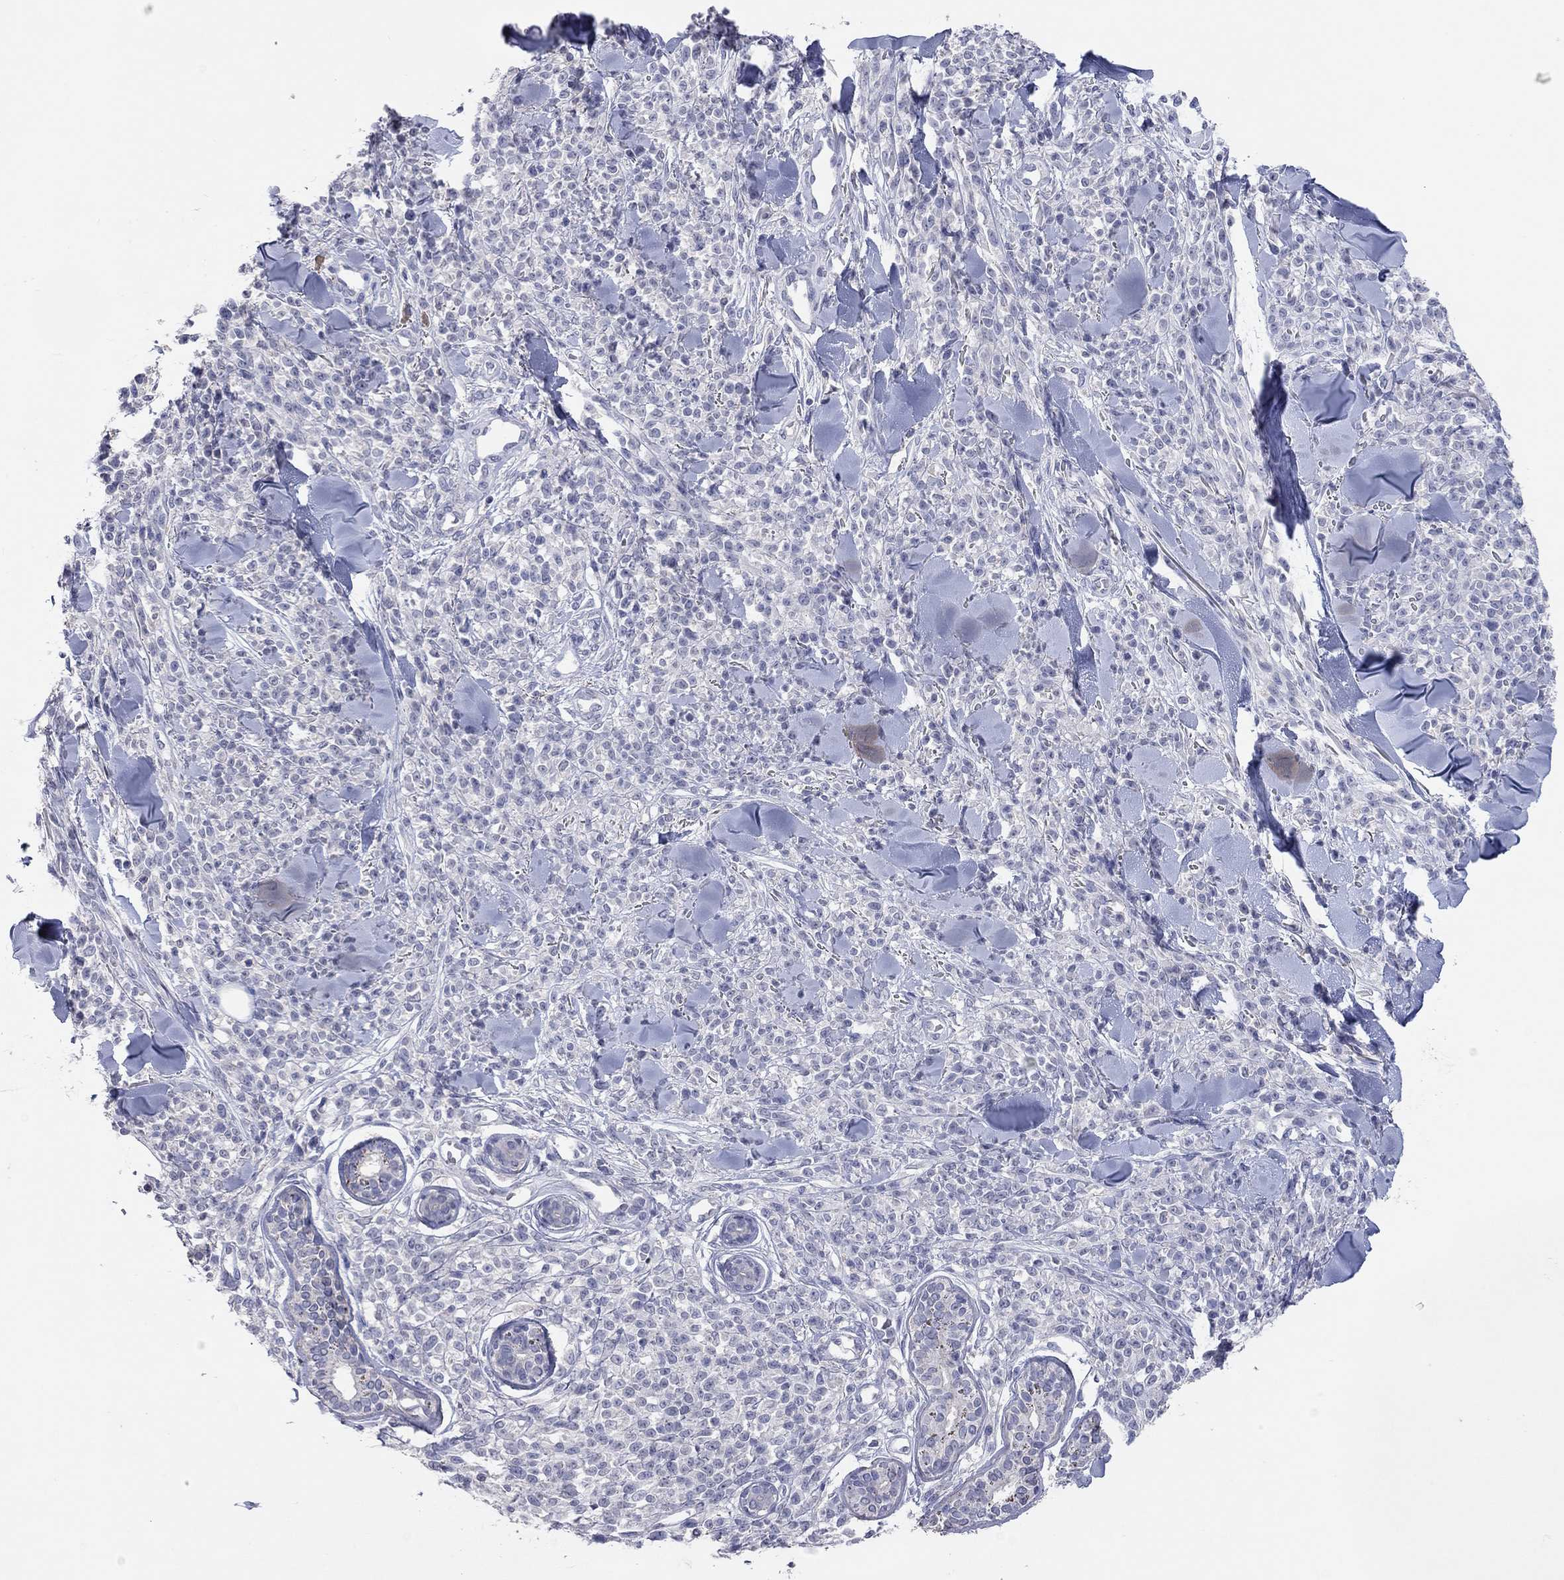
{"staining": {"intensity": "negative", "quantity": "none", "location": "none"}, "tissue": "melanoma", "cell_type": "Tumor cells", "image_type": "cancer", "snomed": [{"axis": "morphology", "description": "Malignant melanoma, NOS"}, {"axis": "topography", "description": "Skin"}, {"axis": "topography", "description": "Skin of trunk"}], "caption": "There is no significant positivity in tumor cells of malignant melanoma.", "gene": "MMP13", "patient": {"sex": "male", "age": 74}}